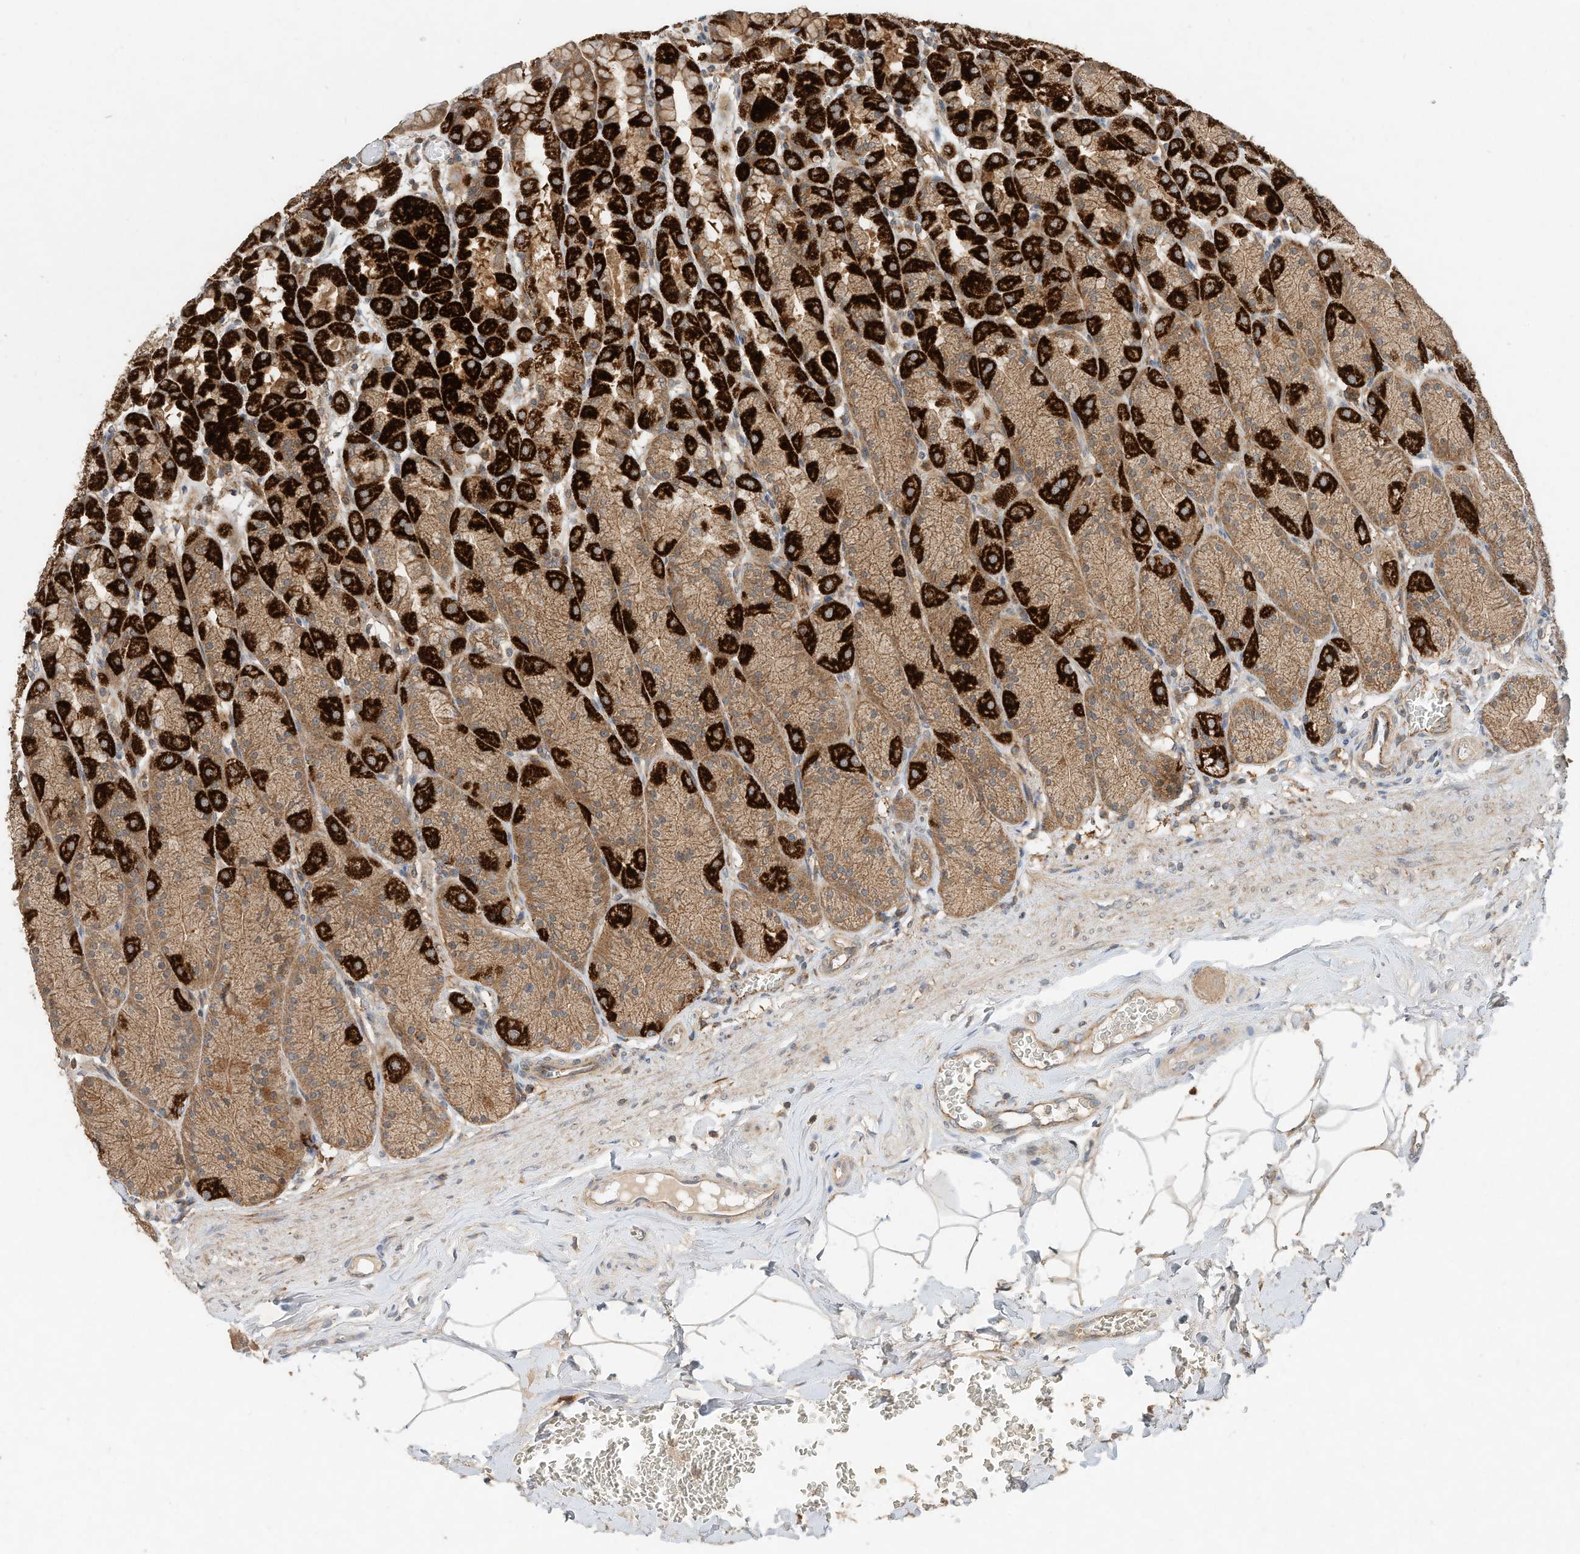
{"staining": {"intensity": "strong", "quantity": ">75%", "location": "cytoplasmic/membranous"}, "tissue": "stomach", "cell_type": "Glandular cells", "image_type": "normal", "snomed": [{"axis": "morphology", "description": "Normal tissue, NOS"}, {"axis": "topography", "description": "Stomach"}], "caption": "High-magnification brightfield microscopy of normal stomach stained with DAB (brown) and counterstained with hematoxylin (blue). glandular cells exhibit strong cytoplasmic/membranous positivity is present in about>75% of cells.", "gene": "CPAMD8", "patient": {"sex": "male", "age": 42}}